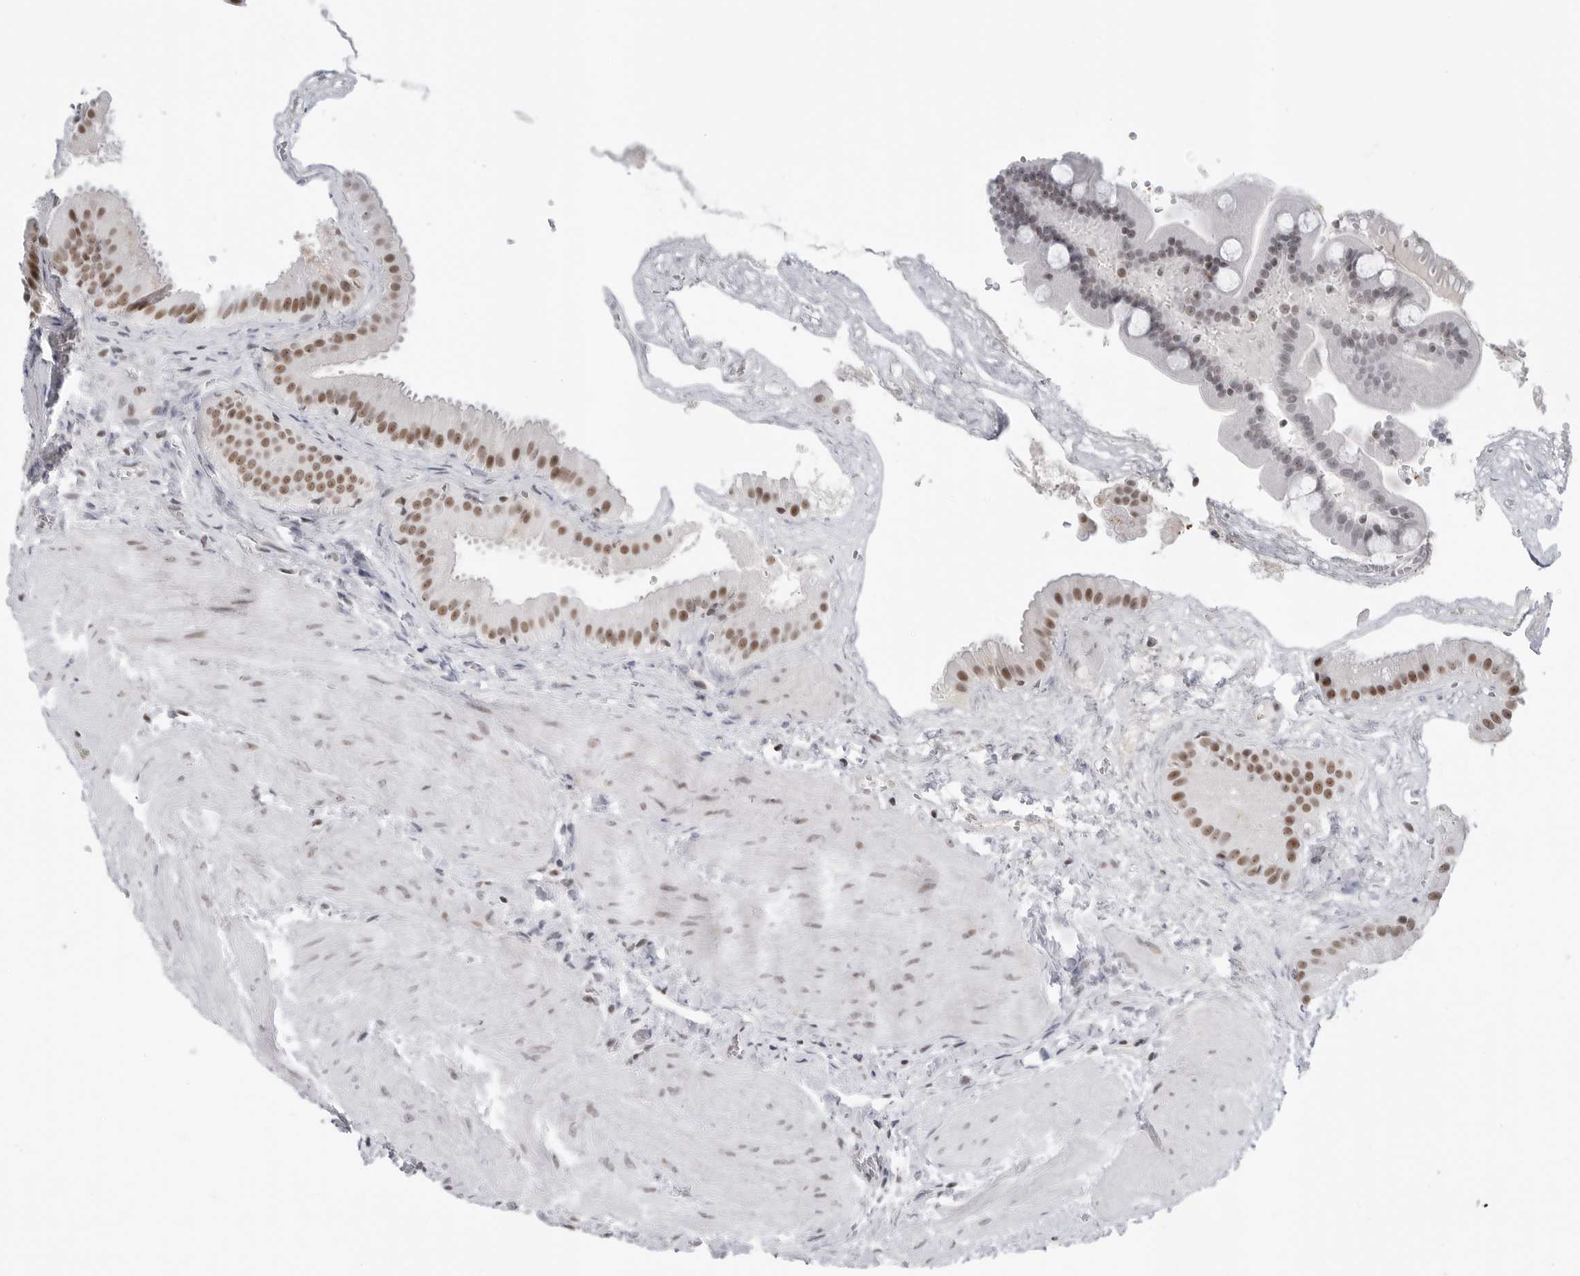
{"staining": {"intensity": "moderate", "quantity": ">75%", "location": "nuclear"}, "tissue": "gallbladder", "cell_type": "Glandular cells", "image_type": "normal", "snomed": [{"axis": "morphology", "description": "Normal tissue, NOS"}, {"axis": "topography", "description": "Gallbladder"}], "caption": "Immunohistochemical staining of benign gallbladder demonstrates medium levels of moderate nuclear staining in approximately >75% of glandular cells.", "gene": "WRAP53", "patient": {"sex": "male", "age": 55}}